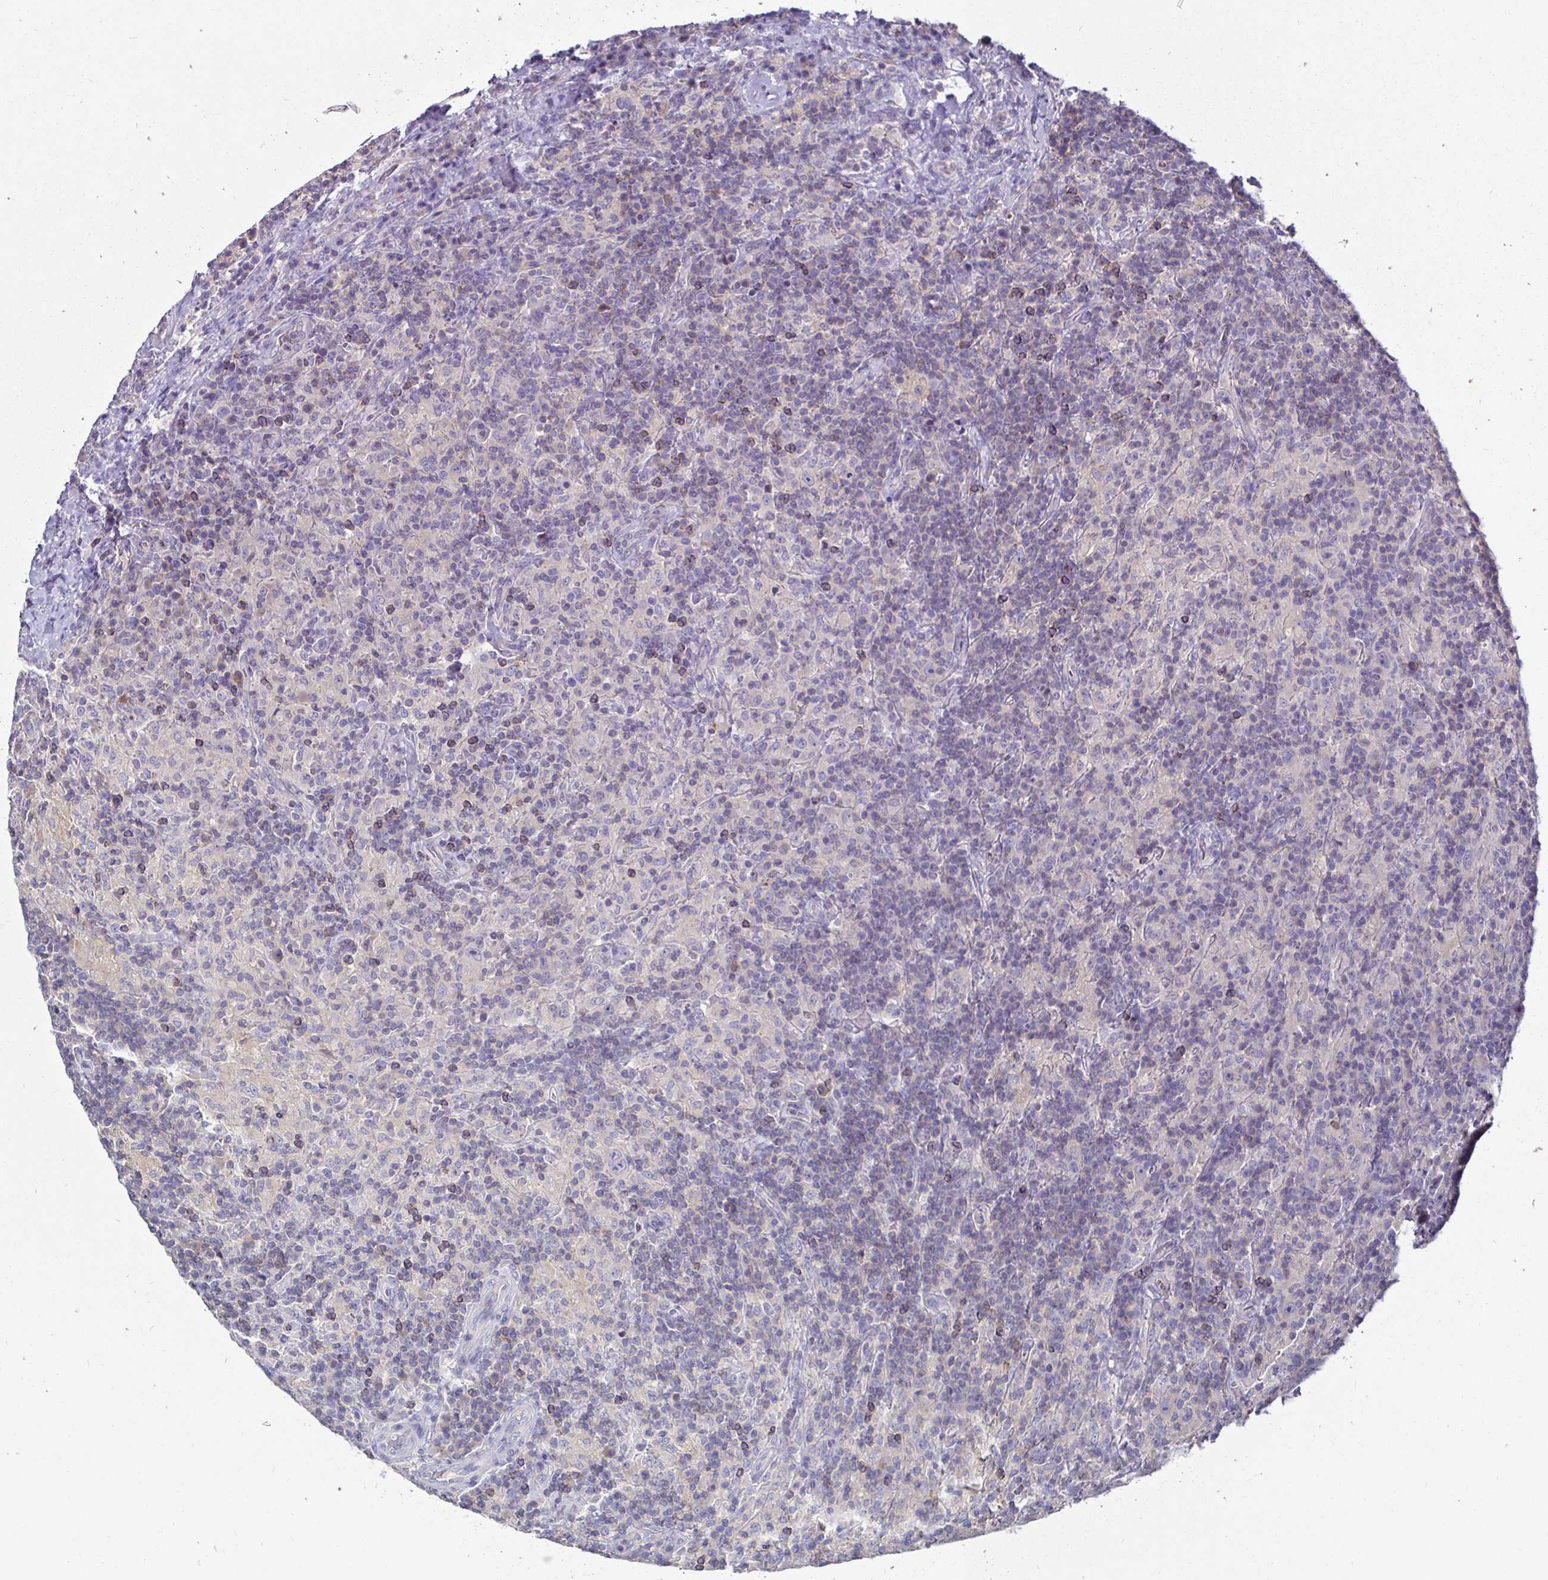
{"staining": {"intensity": "negative", "quantity": "none", "location": "none"}, "tissue": "lymphoma", "cell_type": "Tumor cells", "image_type": "cancer", "snomed": [{"axis": "morphology", "description": "Hodgkin's disease, NOS"}, {"axis": "topography", "description": "Lymph node"}], "caption": "Tumor cells are negative for protein expression in human lymphoma.", "gene": "KIF21A", "patient": {"sex": "male", "age": 70}}